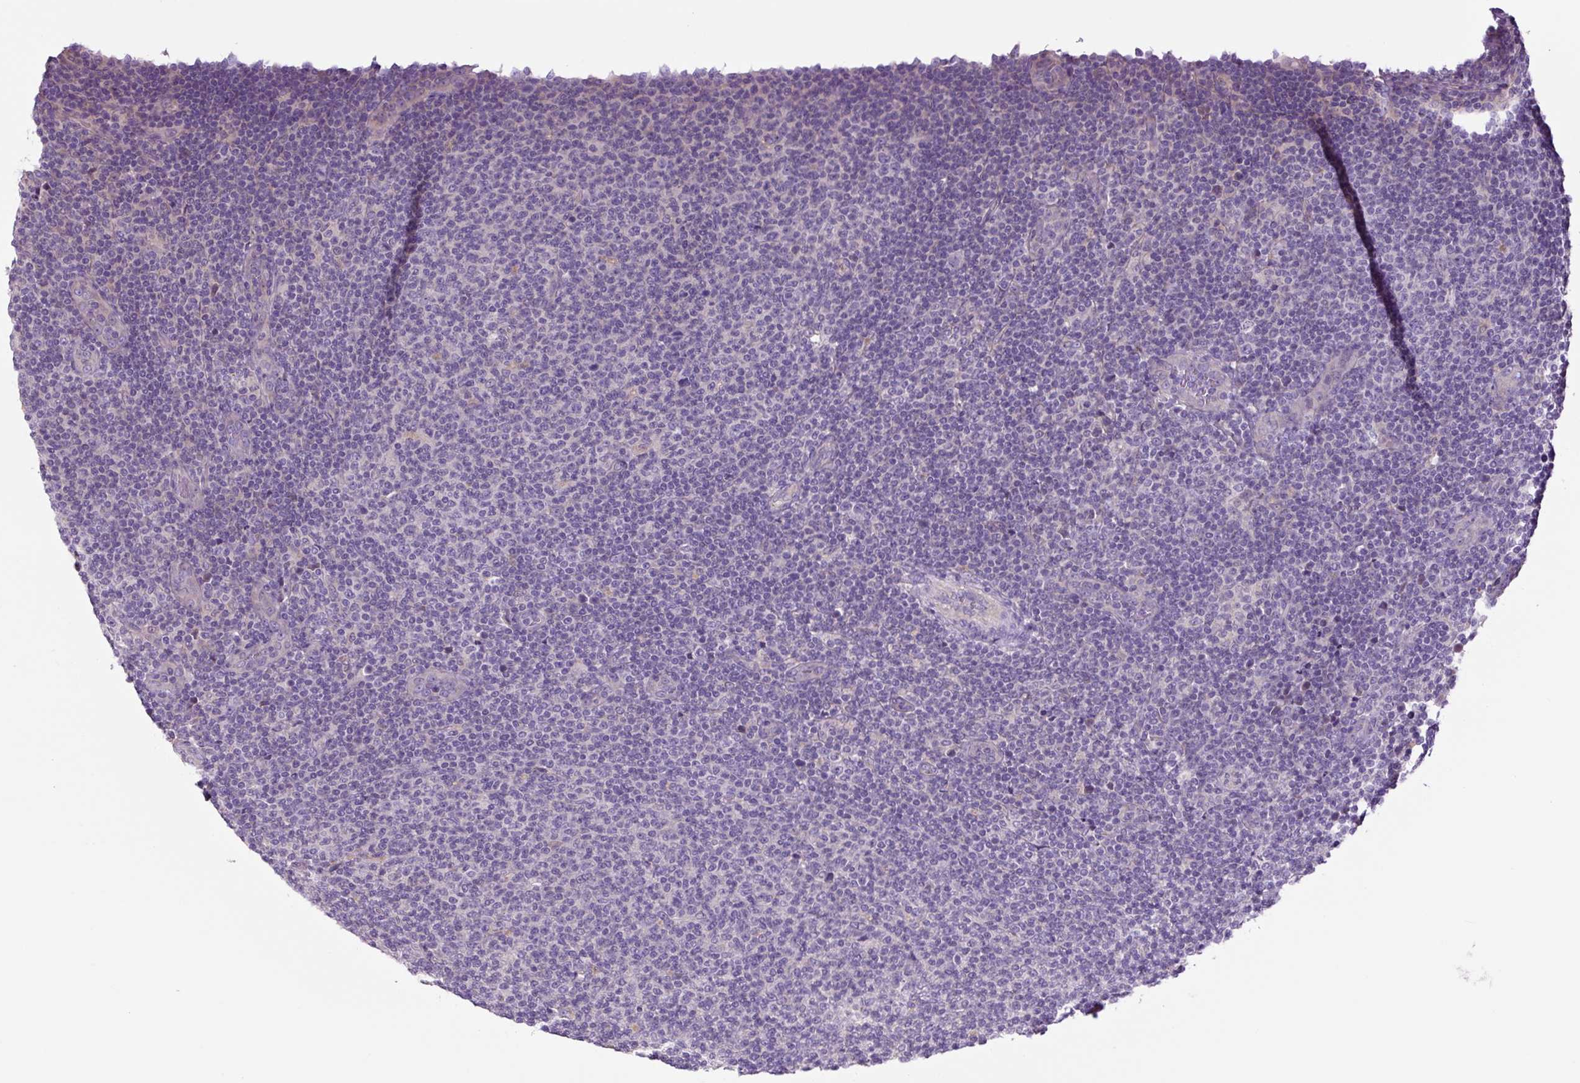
{"staining": {"intensity": "negative", "quantity": "none", "location": "none"}, "tissue": "lymphoma", "cell_type": "Tumor cells", "image_type": "cancer", "snomed": [{"axis": "morphology", "description": "Malignant lymphoma, non-Hodgkin's type, Low grade"}, {"axis": "topography", "description": "Lymph node"}], "caption": "Tumor cells are negative for protein expression in human lymphoma.", "gene": "GORASP1", "patient": {"sex": "male", "age": 66}}